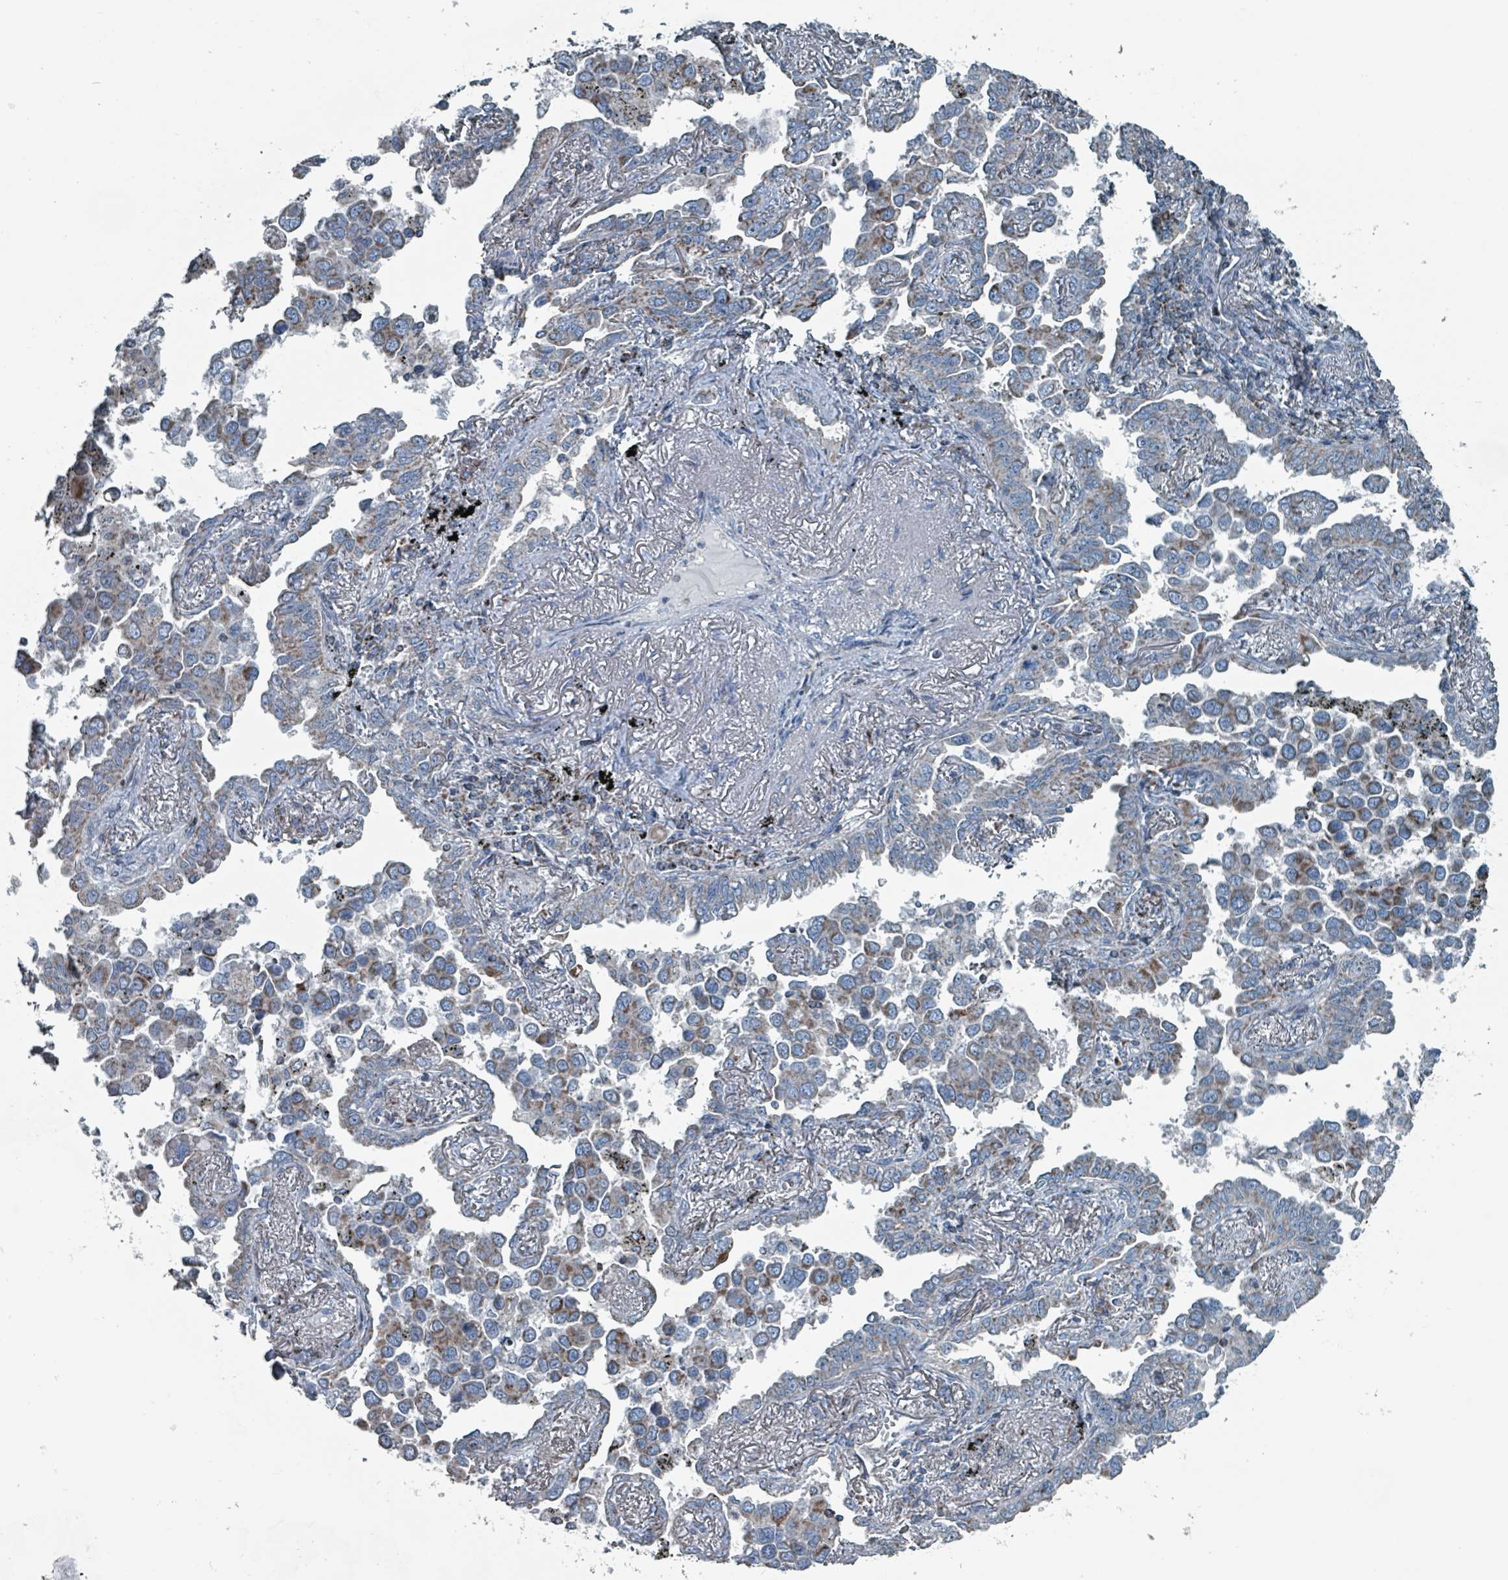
{"staining": {"intensity": "weak", "quantity": "25%-75%", "location": "cytoplasmic/membranous"}, "tissue": "lung cancer", "cell_type": "Tumor cells", "image_type": "cancer", "snomed": [{"axis": "morphology", "description": "Adenocarcinoma, NOS"}, {"axis": "topography", "description": "Lung"}], "caption": "Approximately 25%-75% of tumor cells in lung cancer display weak cytoplasmic/membranous protein staining as visualized by brown immunohistochemical staining.", "gene": "ABHD18", "patient": {"sex": "male", "age": 67}}